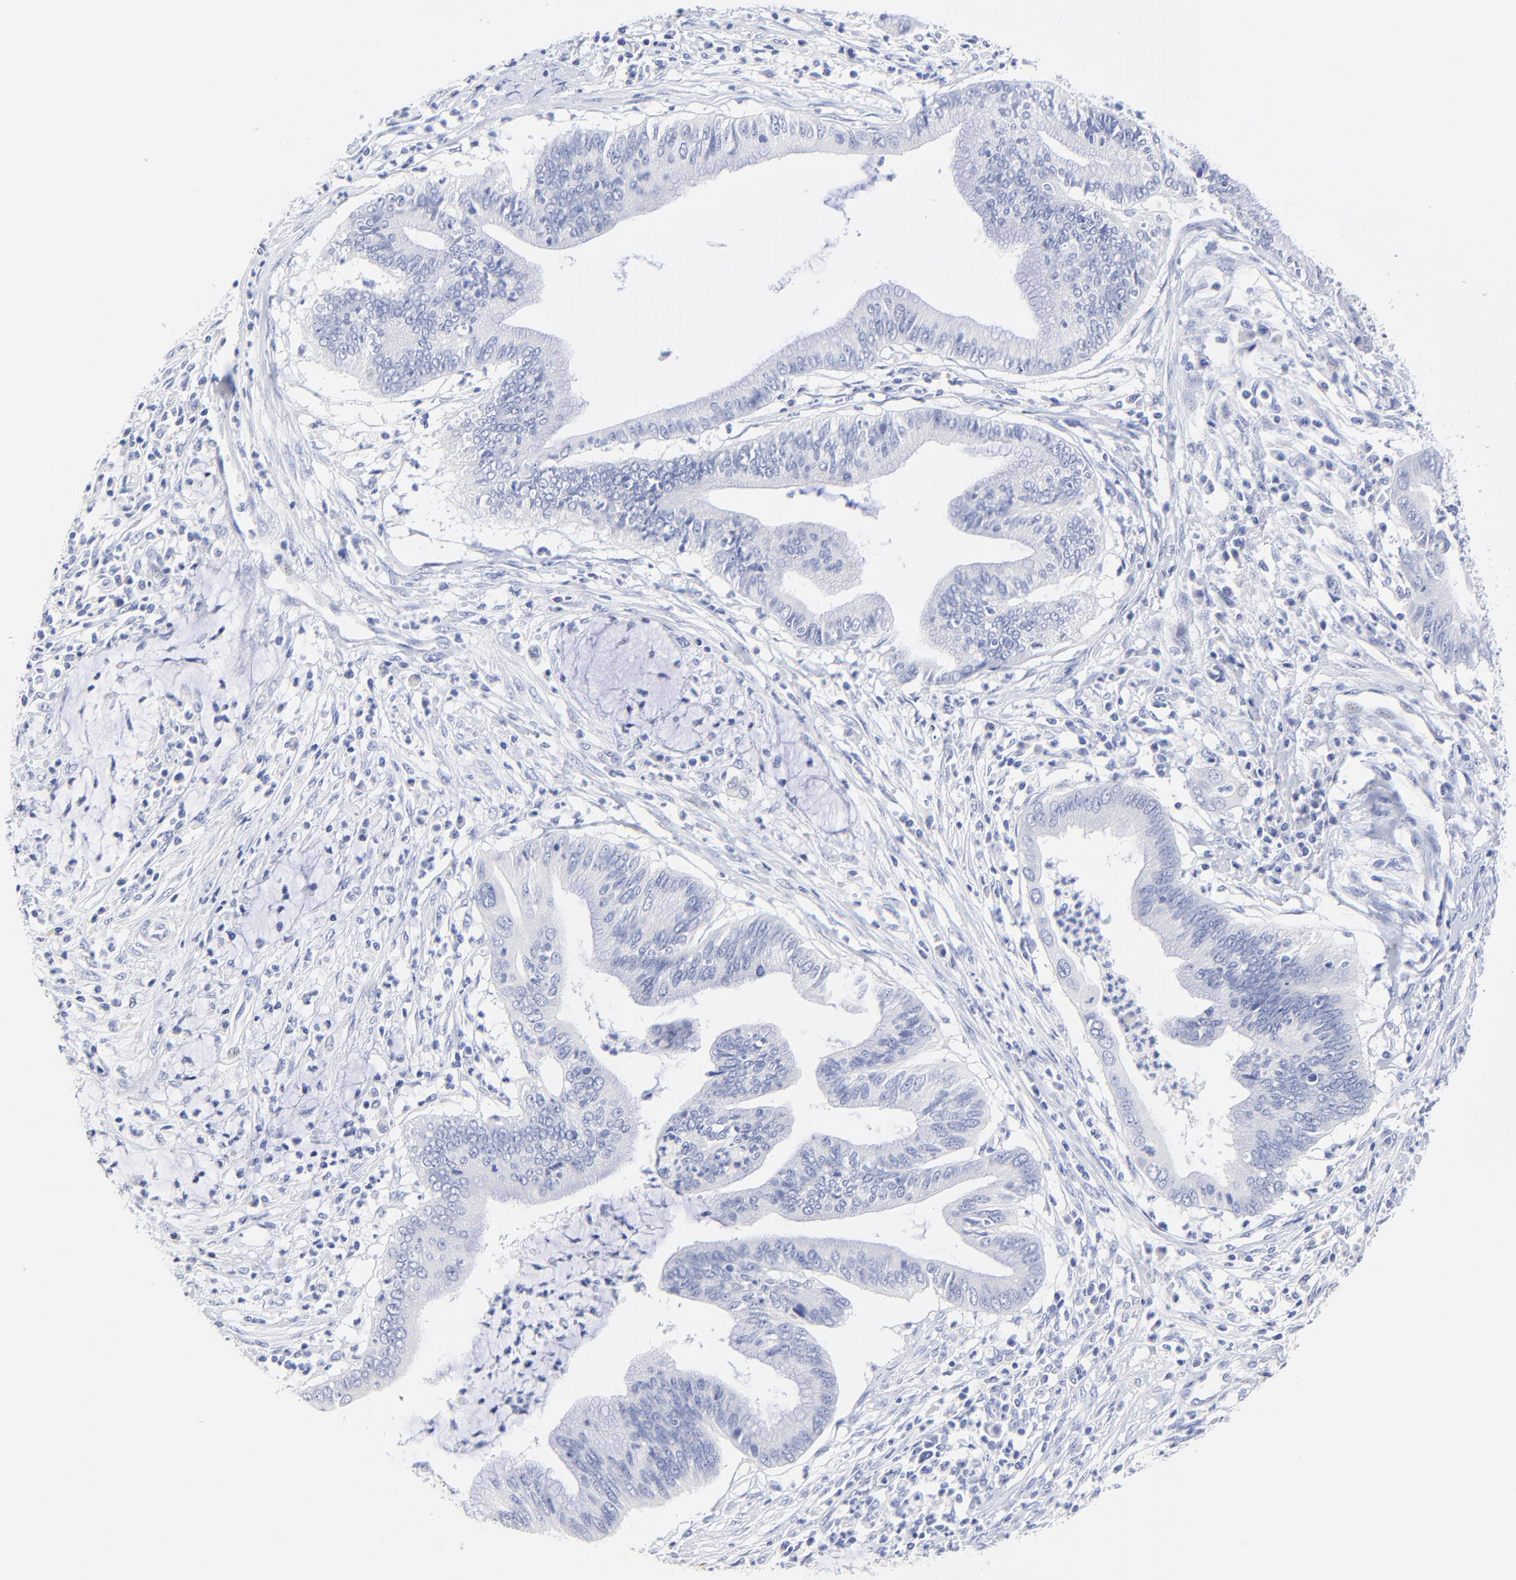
{"staining": {"intensity": "negative", "quantity": "none", "location": "none"}, "tissue": "cervical cancer", "cell_type": "Tumor cells", "image_type": "cancer", "snomed": [{"axis": "morphology", "description": "Adenocarcinoma, NOS"}, {"axis": "topography", "description": "Cervix"}], "caption": "The immunohistochemistry (IHC) image has no significant staining in tumor cells of cervical adenocarcinoma tissue.", "gene": "SULT4A1", "patient": {"sex": "female", "age": 36}}